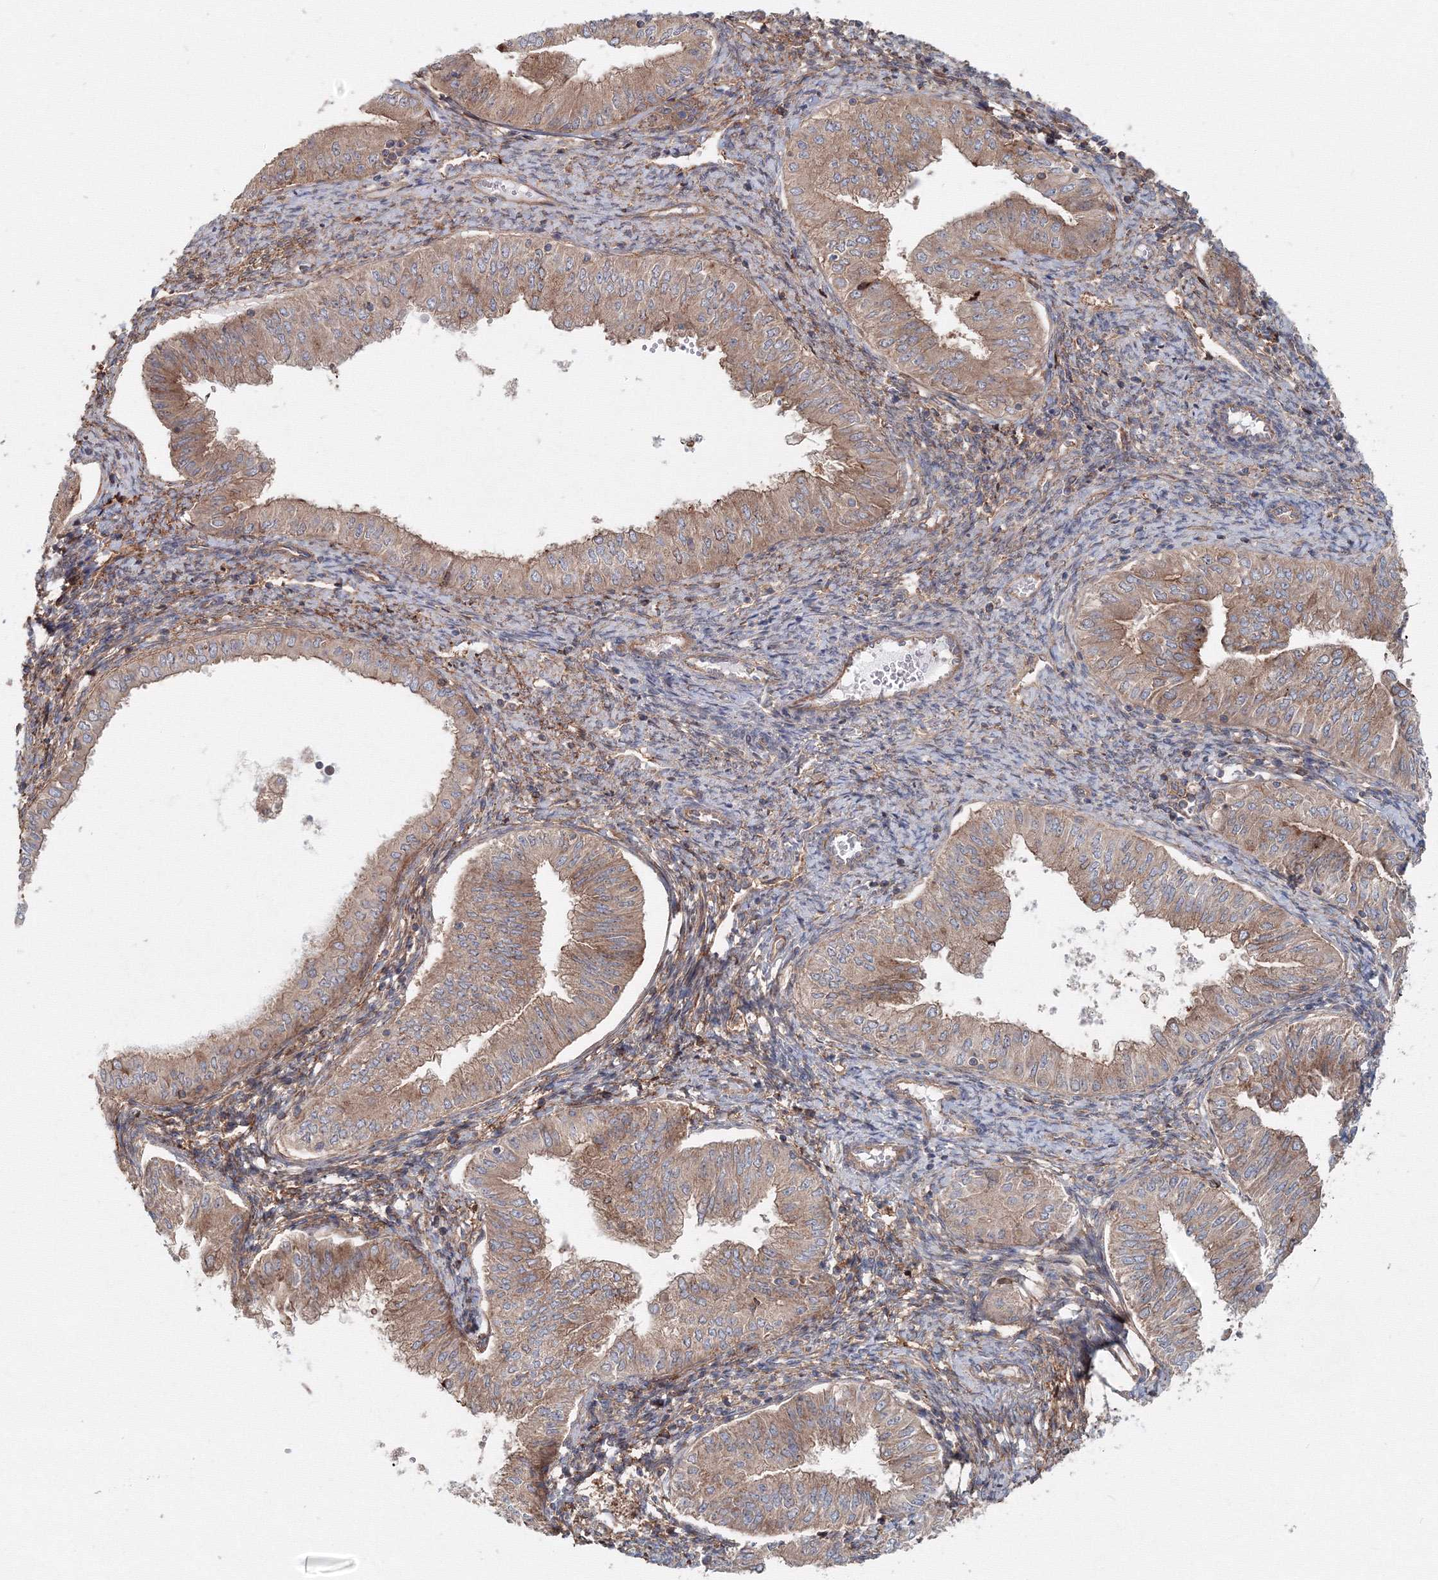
{"staining": {"intensity": "weak", "quantity": ">75%", "location": "cytoplasmic/membranous"}, "tissue": "endometrial cancer", "cell_type": "Tumor cells", "image_type": "cancer", "snomed": [{"axis": "morphology", "description": "Normal tissue, NOS"}, {"axis": "morphology", "description": "Adenocarcinoma, NOS"}, {"axis": "topography", "description": "Endometrium"}], "caption": "Adenocarcinoma (endometrial) stained for a protein exhibits weak cytoplasmic/membranous positivity in tumor cells.", "gene": "EXOC1", "patient": {"sex": "female", "age": 53}}